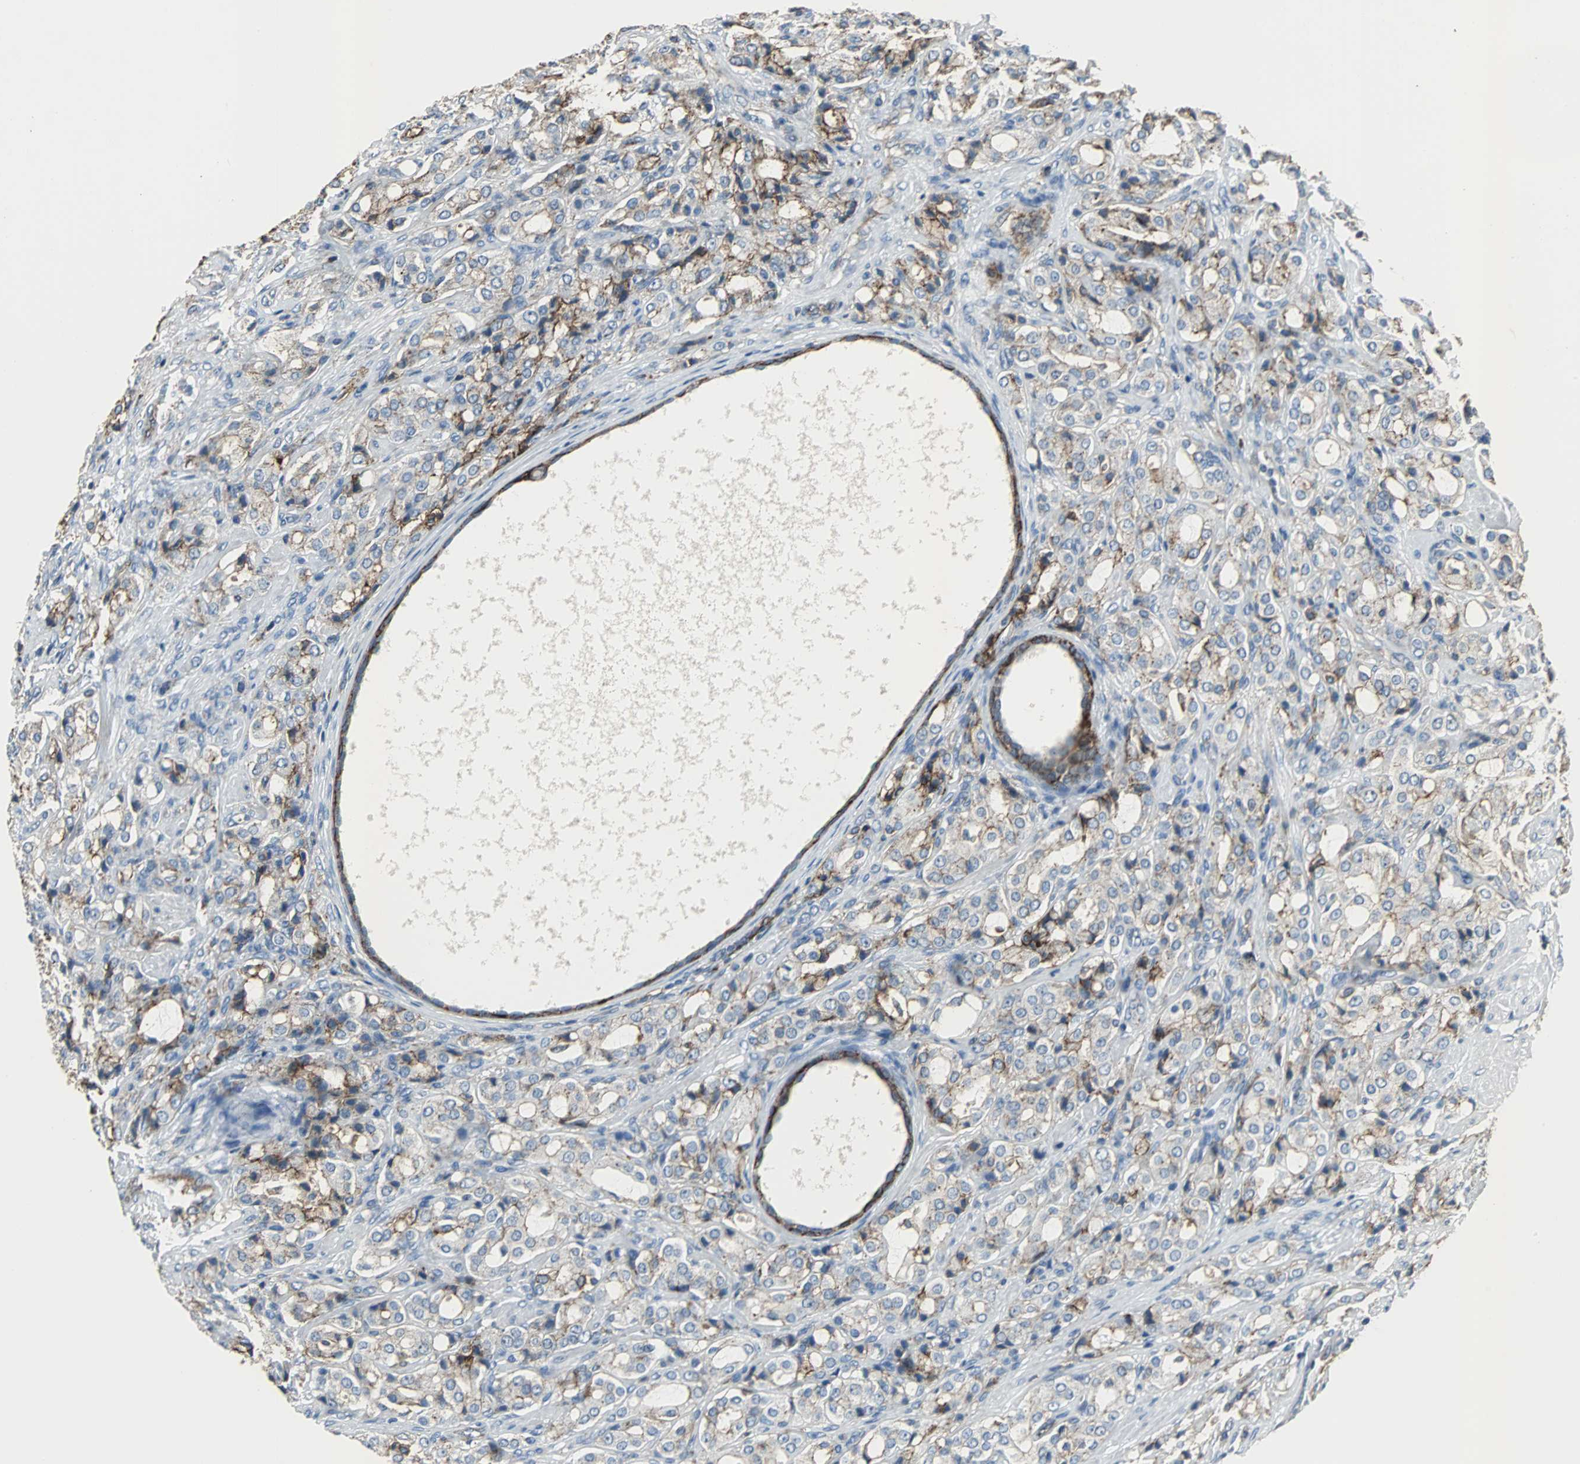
{"staining": {"intensity": "moderate", "quantity": ">75%", "location": "cytoplasmic/membranous"}, "tissue": "prostate cancer", "cell_type": "Tumor cells", "image_type": "cancer", "snomed": [{"axis": "morphology", "description": "Adenocarcinoma, High grade"}, {"axis": "topography", "description": "Prostate"}], "caption": "A high-resolution histopathology image shows IHC staining of high-grade adenocarcinoma (prostate), which reveals moderate cytoplasmic/membranous positivity in approximately >75% of tumor cells. (Brightfield microscopy of DAB IHC at high magnification).", "gene": "F11R", "patient": {"sex": "male", "age": 72}}